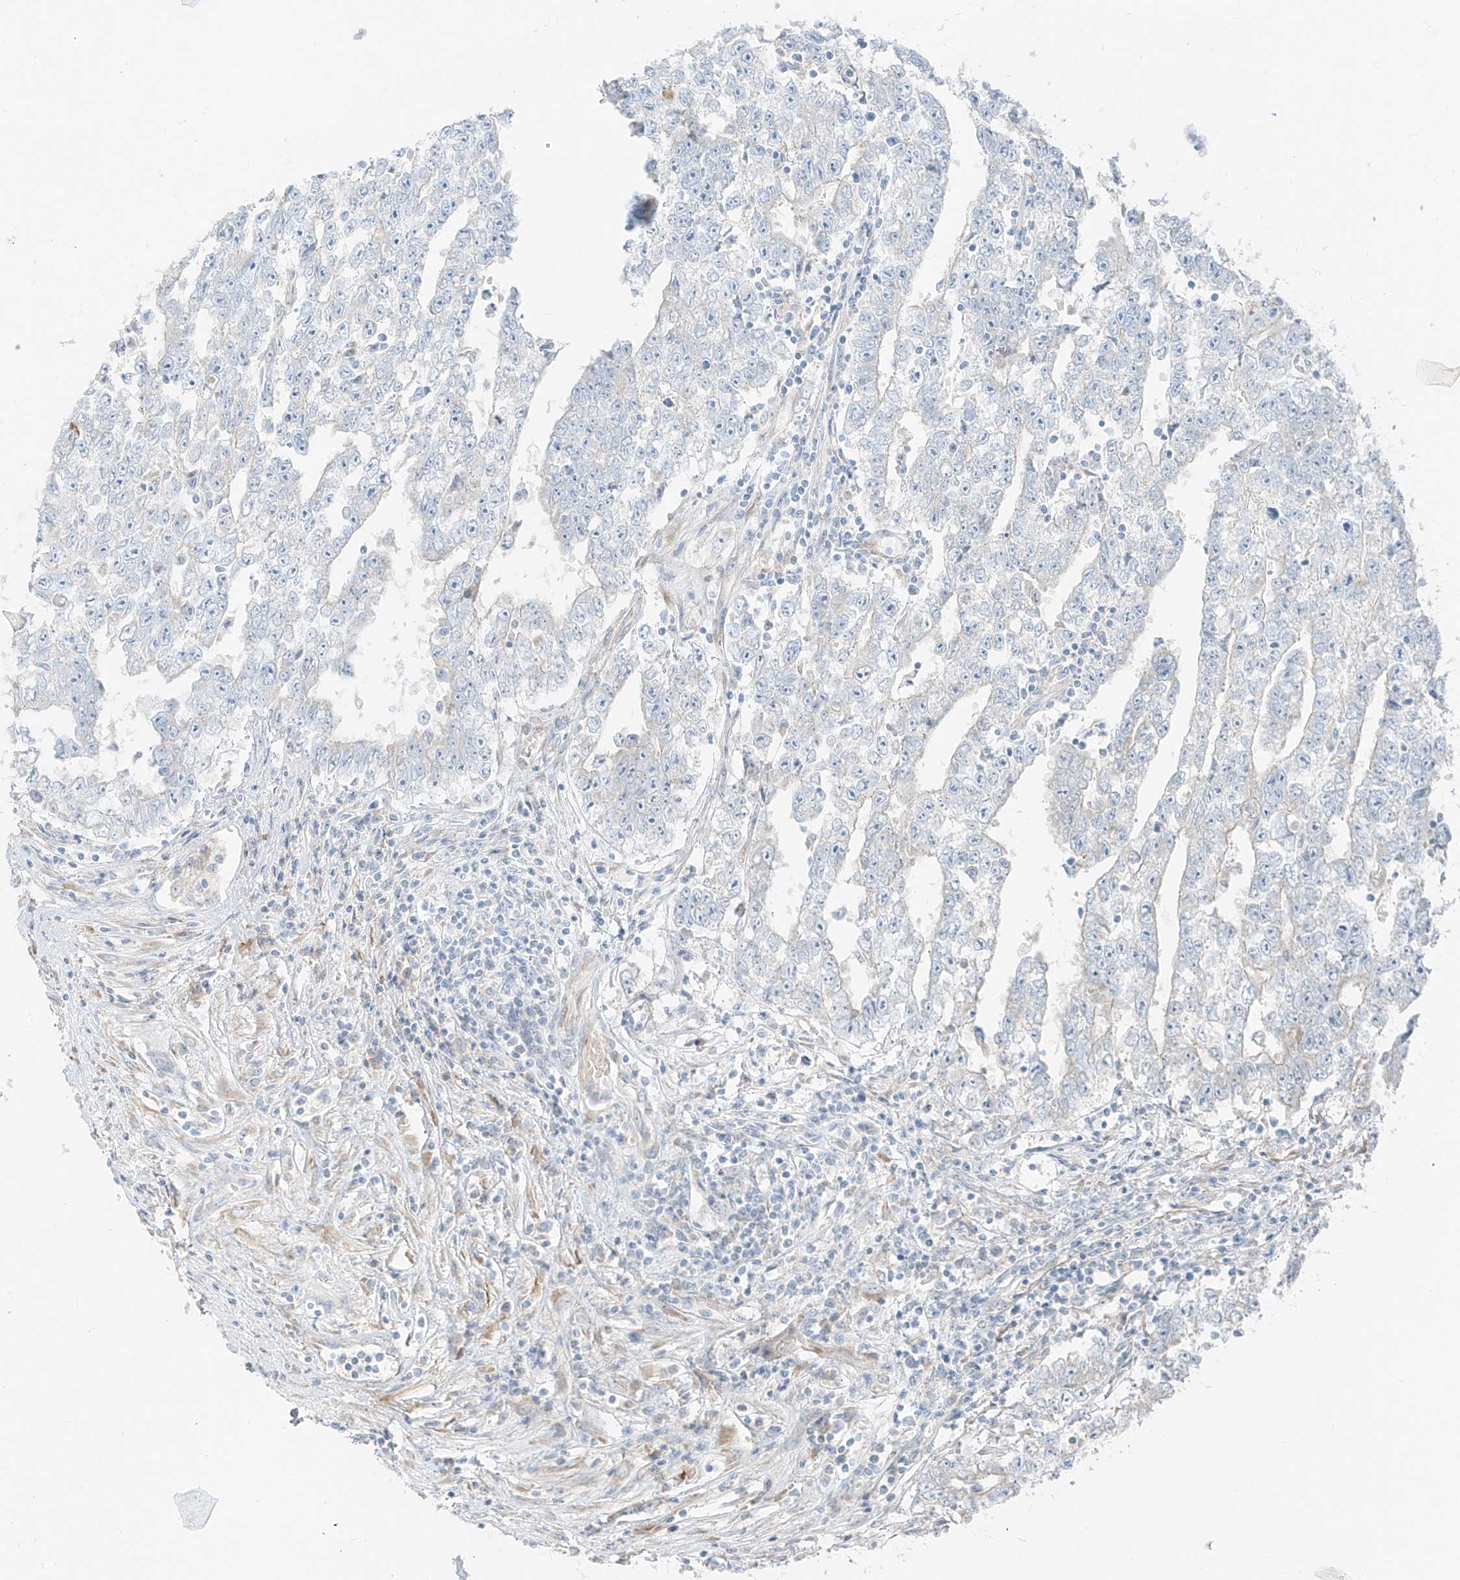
{"staining": {"intensity": "negative", "quantity": "none", "location": "none"}, "tissue": "testis cancer", "cell_type": "Tumor cells", "image_type": "cancer", "snomed": [{"axis": "morphology", "description": "Carcinoma, Embryonal, NOS"}, {"axis": "topography", "description": "Testis"}], "caption": "Protein analysis of testis cancer (embryonal carcinoma) exhibits no significant expression in tumor cells.", "gene": "FSTL1", "patient": {"sex": "male", "age": 25}}